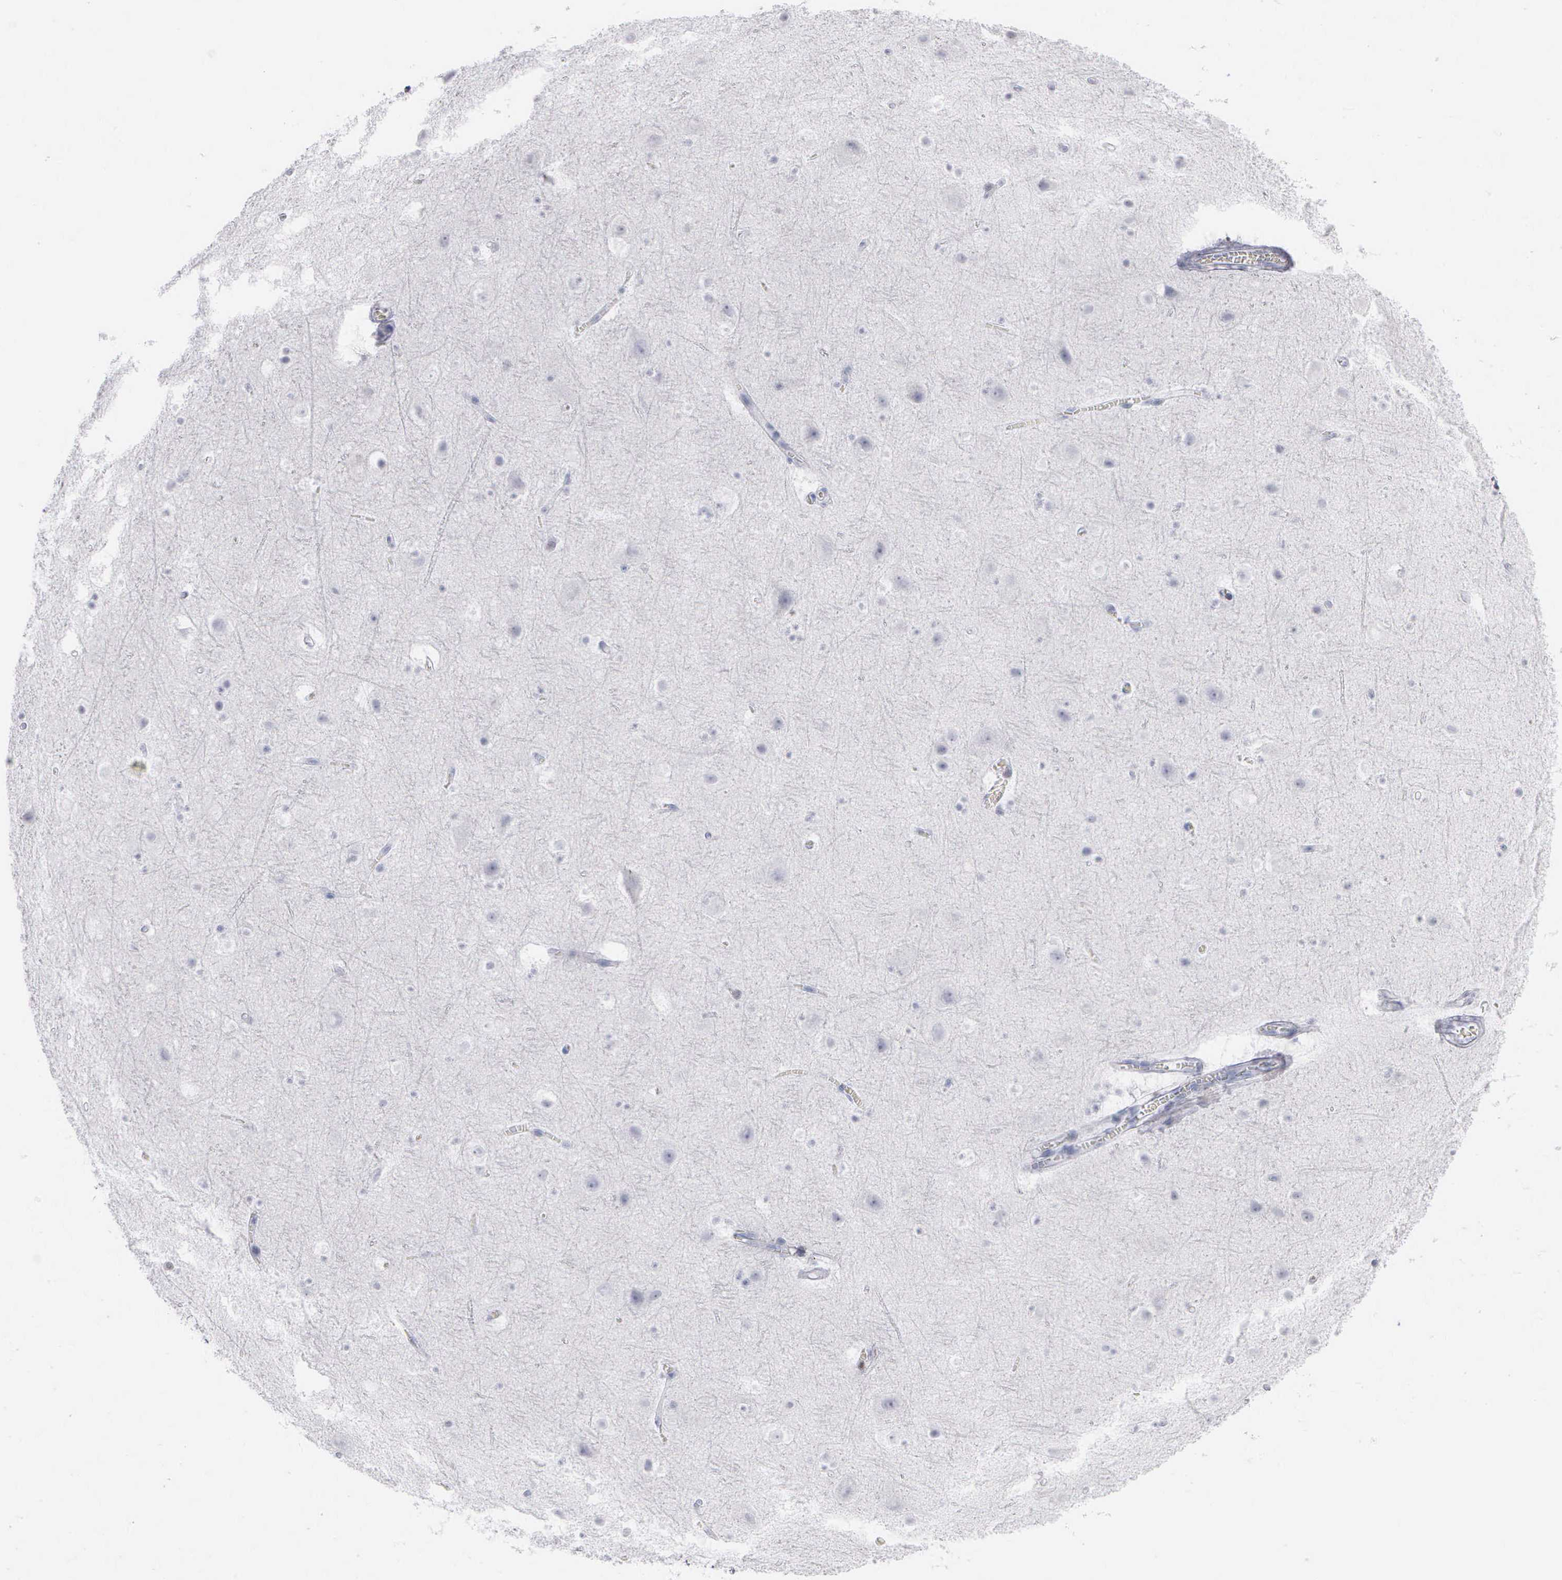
{"staining": {"intensity": "negative", "quantity": "none", "location": "none"}, "tissue": "cerebral cortex", "cell_type": "Endothelial cells", "image_type": "normal", "snomed": [{"axis": "morphology", "description": "Normal tissue, NOS"}, {"axis": "topography", "description": "Cerebral cortex"}], "caption": "This is an immunohistochemistry histopathology image of unremarkable human cerebral cortex. There is no positivity in endothelial cells.", "gene": "NKX2", "patient": {"sex": "male", "age": 45}}